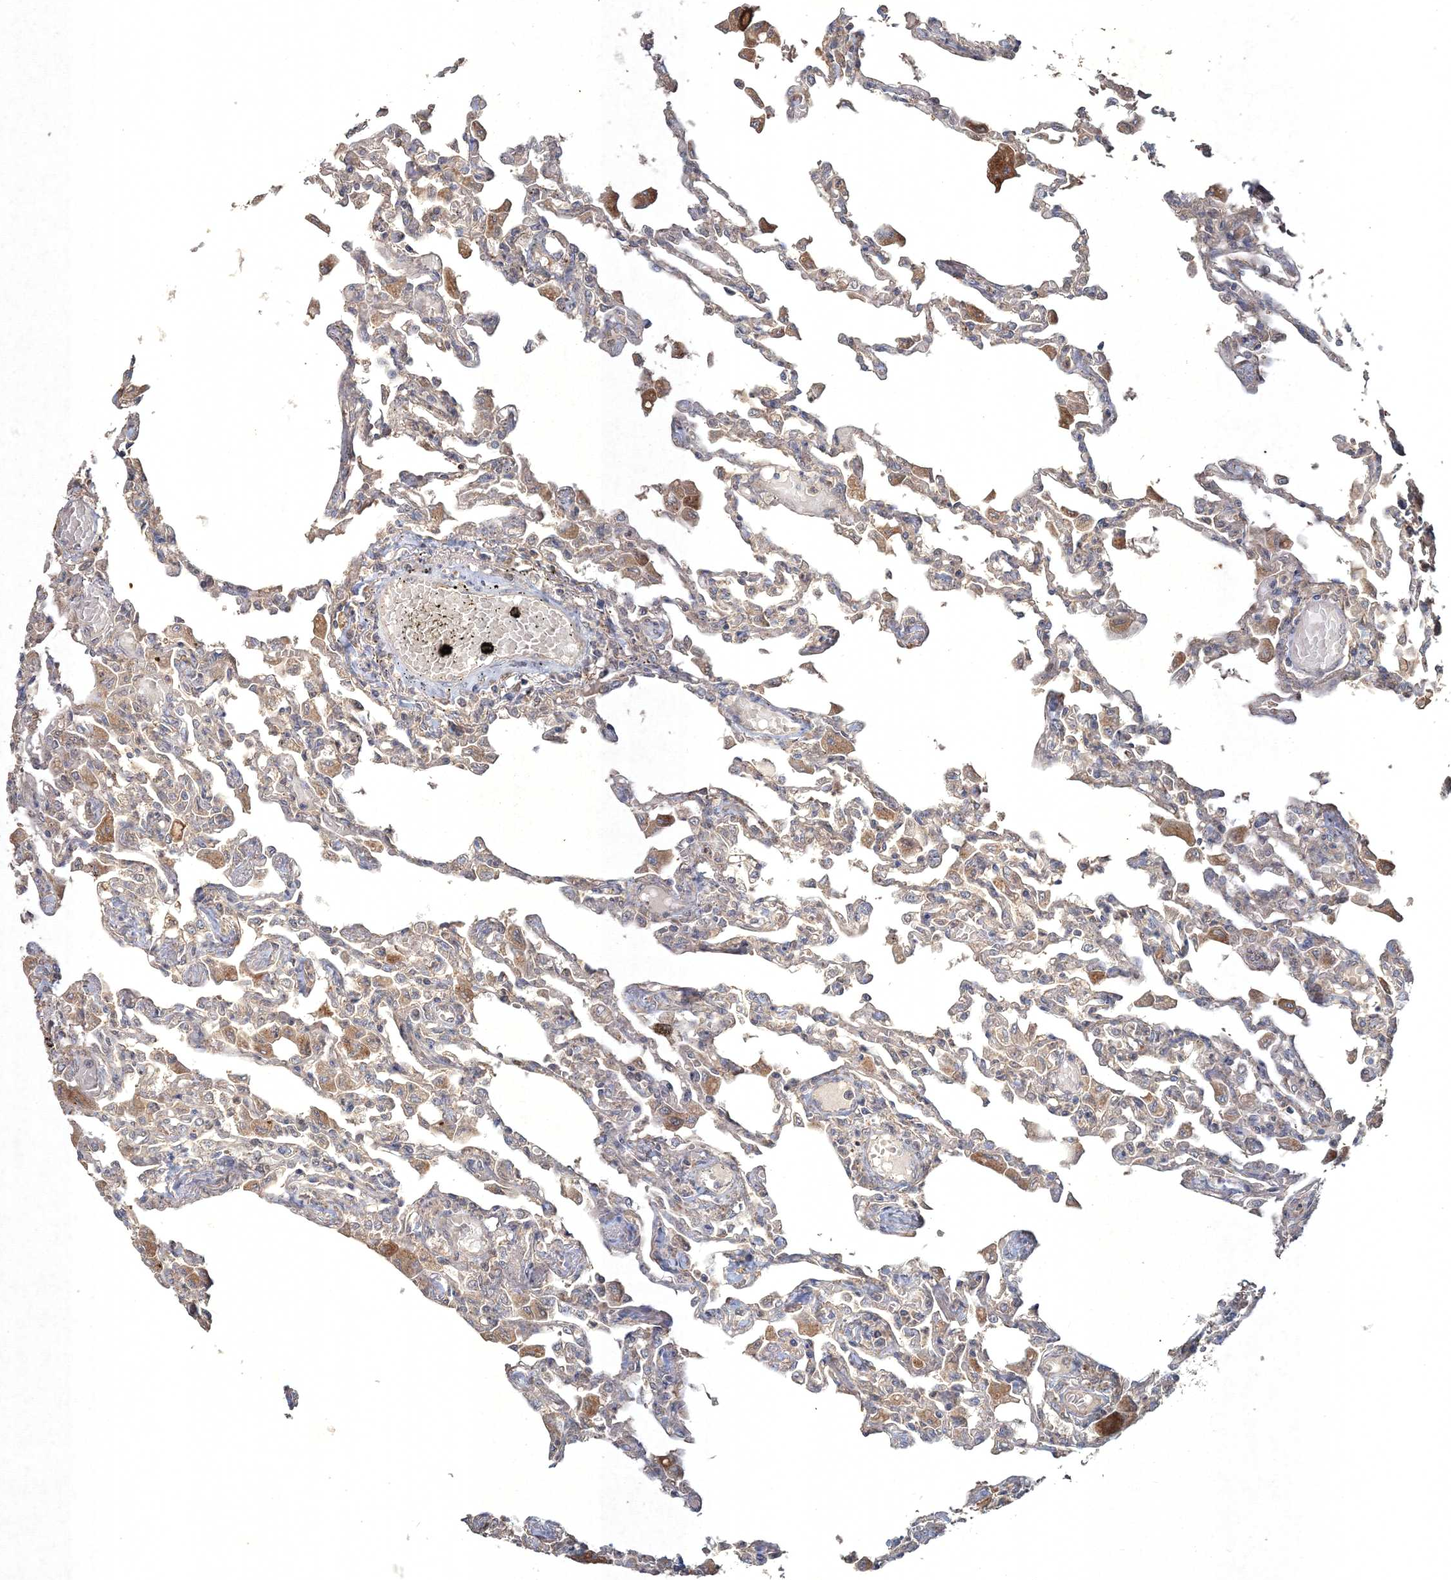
{"staining": {"intensity": "weak", "quantity": "25%-75%", "location": "cytoplasmic/membranous"}, "tissue": "lung", "cell_type": "Alveolar cells", "image_type": "normal", "snomed": [{"axis": "morphology", "description": "Normal tissue, NOS"}, {"axis": "topography", "description": "Bronchus"}, {"axis": "topography", "description": "Lung"}], "caption": "Protein expression analysis of benign lung displays weak cytoplasmic/membranous staining in about 25%-75% of alveolar cells. Nuclei are stained in blue.", "gene": "SPRY1", "patient": {"sex": "female", "age": 49}}